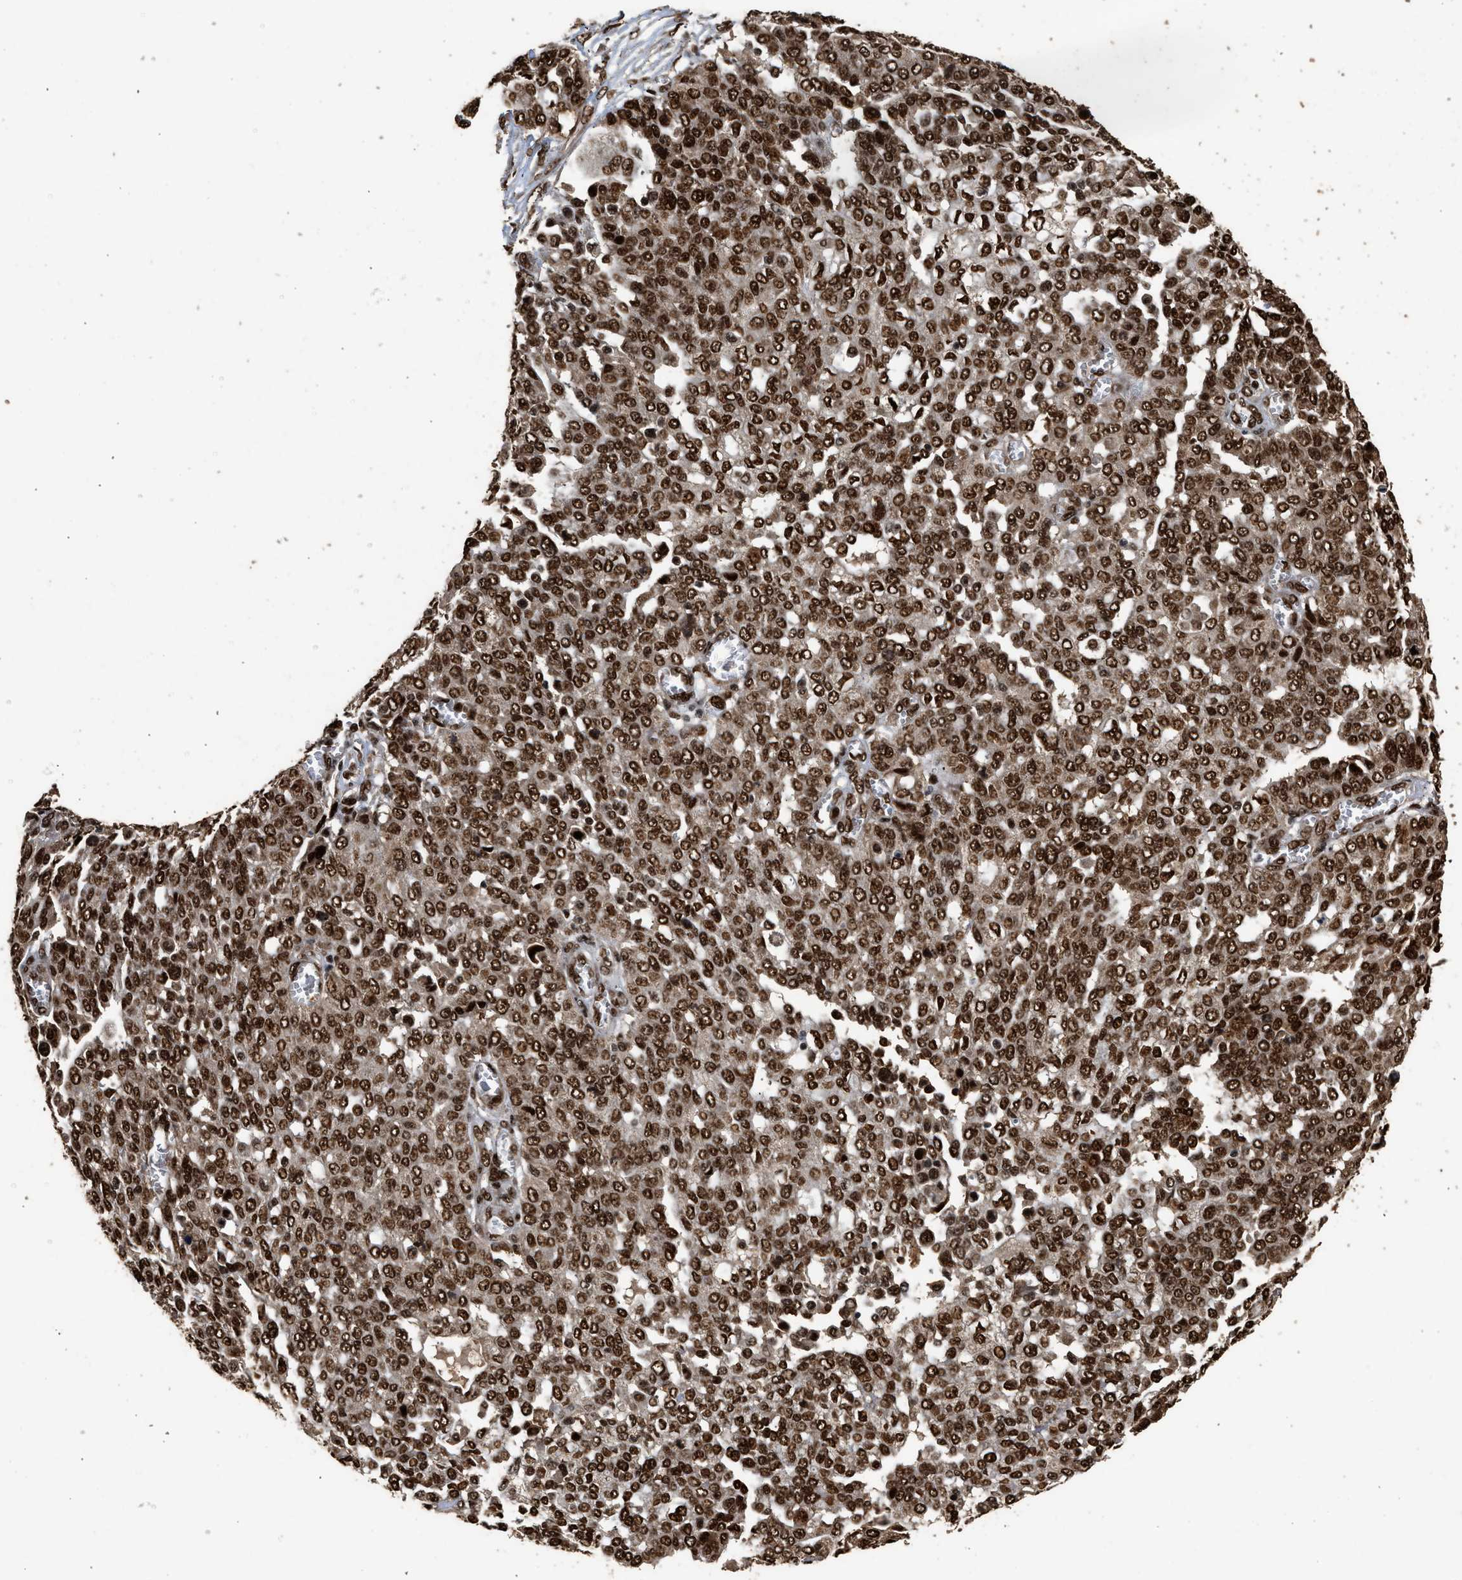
{"staining": {"intensity": "strong", "quantity": ">75%", "location": "nuclear"}, "tissue": "ovarian cancer", "cell_type": "Tumor cells", "image_type": "cancer", "snomed": [{"axis": "morphology", "description": "Cystadenocarcinoma, serous, NOS"}, {"axis": "topography", "description": "Soft tissue"}, {"axis": "topography", "description": "Ovary"}], "caption": "Strong nuclear expression is identified in approximately >75% of tumor cells in serous cystadenocarcinoma (ovarian).", "gene": "PPP4R3B", "patient": {"sex": "female", "age": 57}}